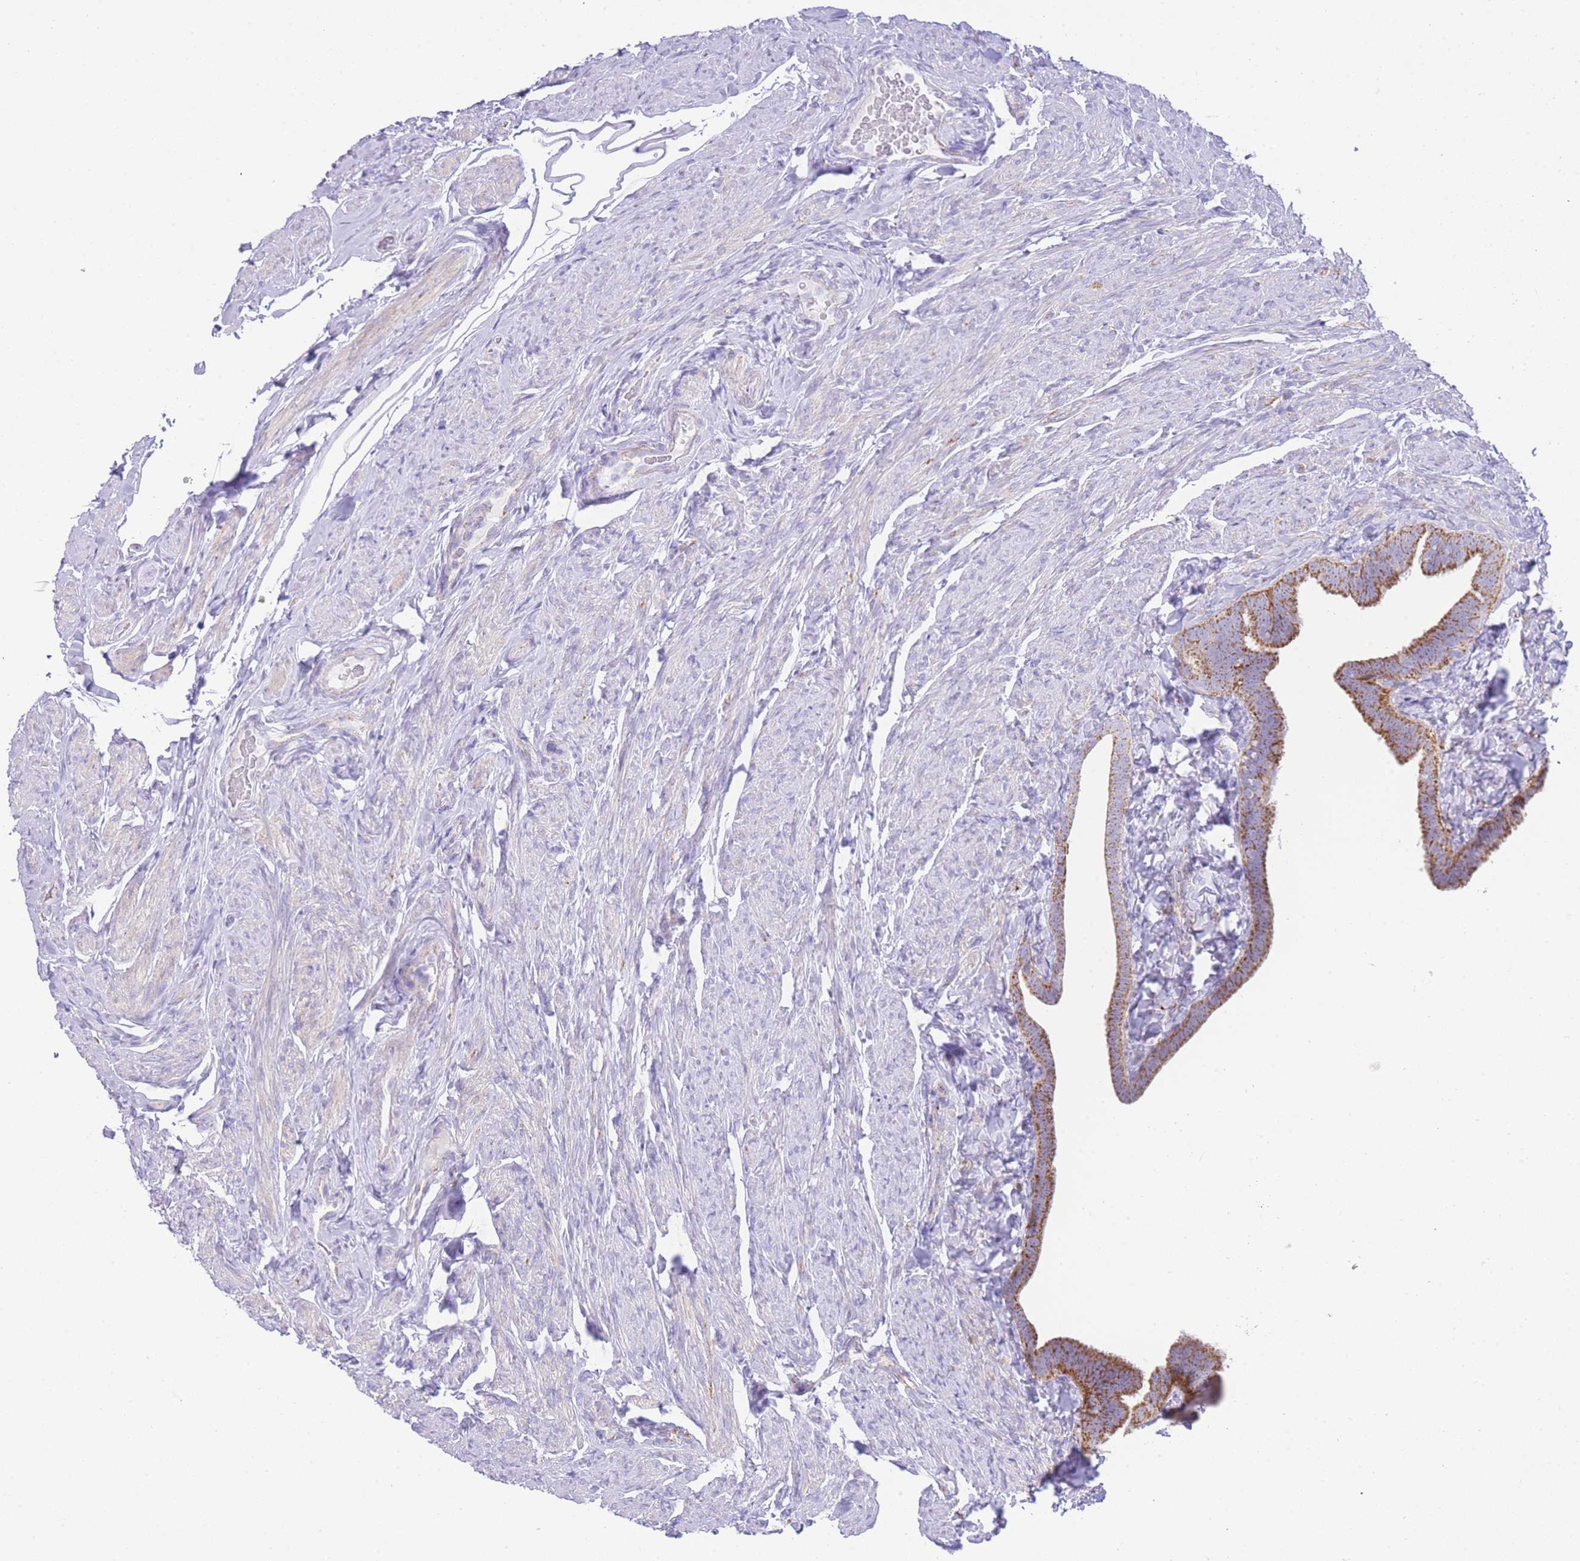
{"staining": {"intensity": "moderate", "quantity": ">75%", "location": "cytoplasmic/membranous"}, "tissue": "fallopian tube", "cell_type": "Glandular cells", "image_type": "normal", "snomed": [{"axis": "morphology", "description": "Normal tissue, NOS"}, {"axis": "topography", "description": "Fallopian tube"}], "caption": "Immunohistochemical staining of unremarkable fallopian tube shows medium levels of moderate cytoplasmic/membranous positivity in approximately >75% of glandular cells. Ihc stains the protein of interest in brown and the nuclei are stained blue.", "gene": "ACSM4", "patient": {"sex": "female", "age": 69}}